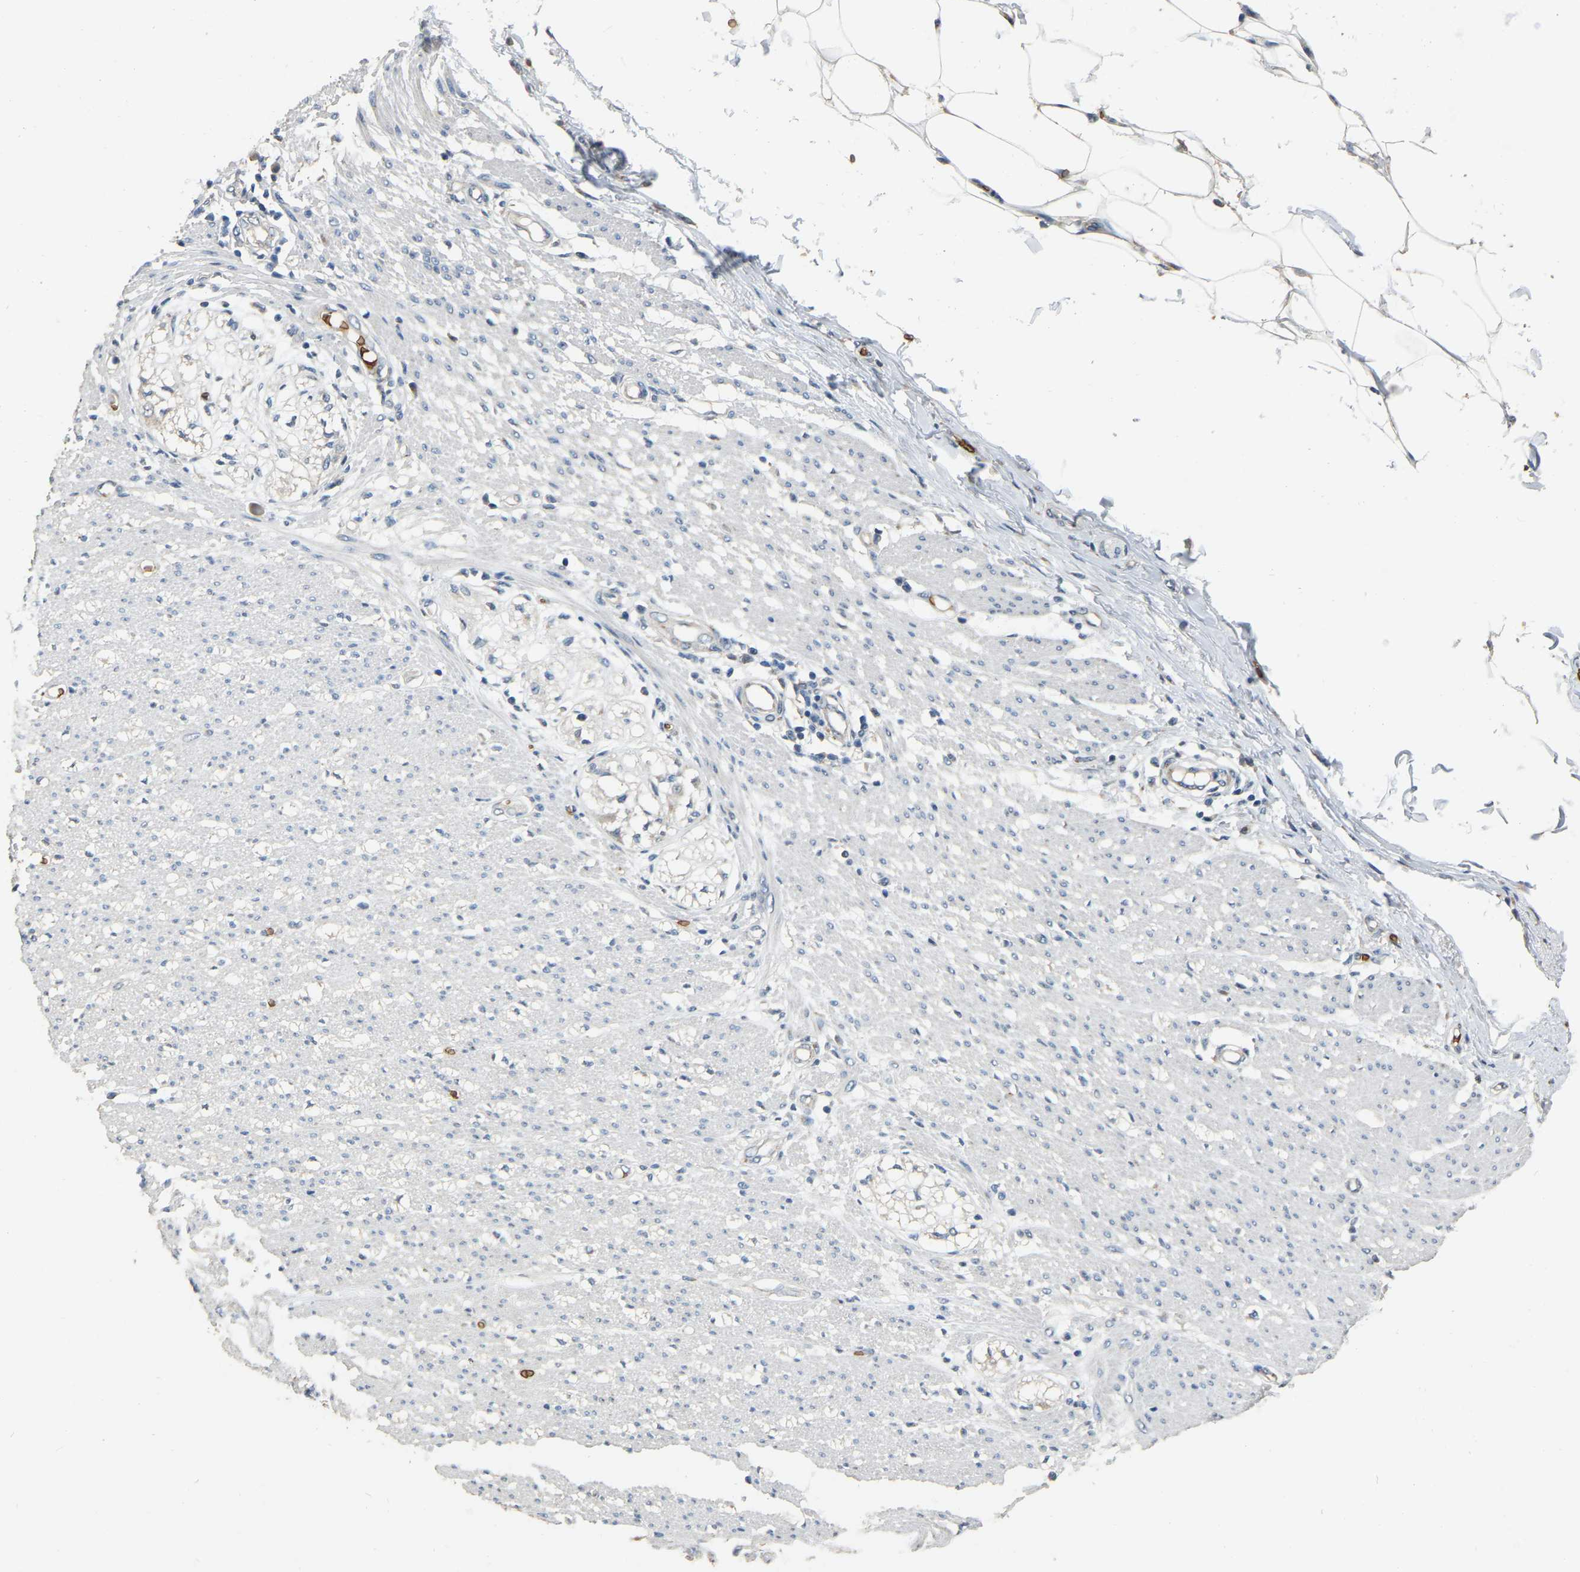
{"staining": {"intensity": "weak", "quantity": "25%-75%", "location": "cytoplasmic/membranous"}, "tissue": "smooth muscle", "cell_type": "Smooth muscle cells", "image_type": "normal", "snomed": [{"axis": "morphology", "description": "Normal tissue, NOS"}, {"axis": "morphology", "description": "Adenocarcinoma, NOS"}, {"axis": "topography", "description": "Colon"}, {"axis": "topography", "description": "Peripheral nerve tissue"}], "caption": "Protein staining of normal smooth muscle shows weak cytoplasmic/membranous expression in approximately 25%-75% of smooth muscle cells. (Brightfield microscopy of DAB IHC at high magnification).", "gene": "CFAP298", "patient": {"sex": "male", "age": 14}}